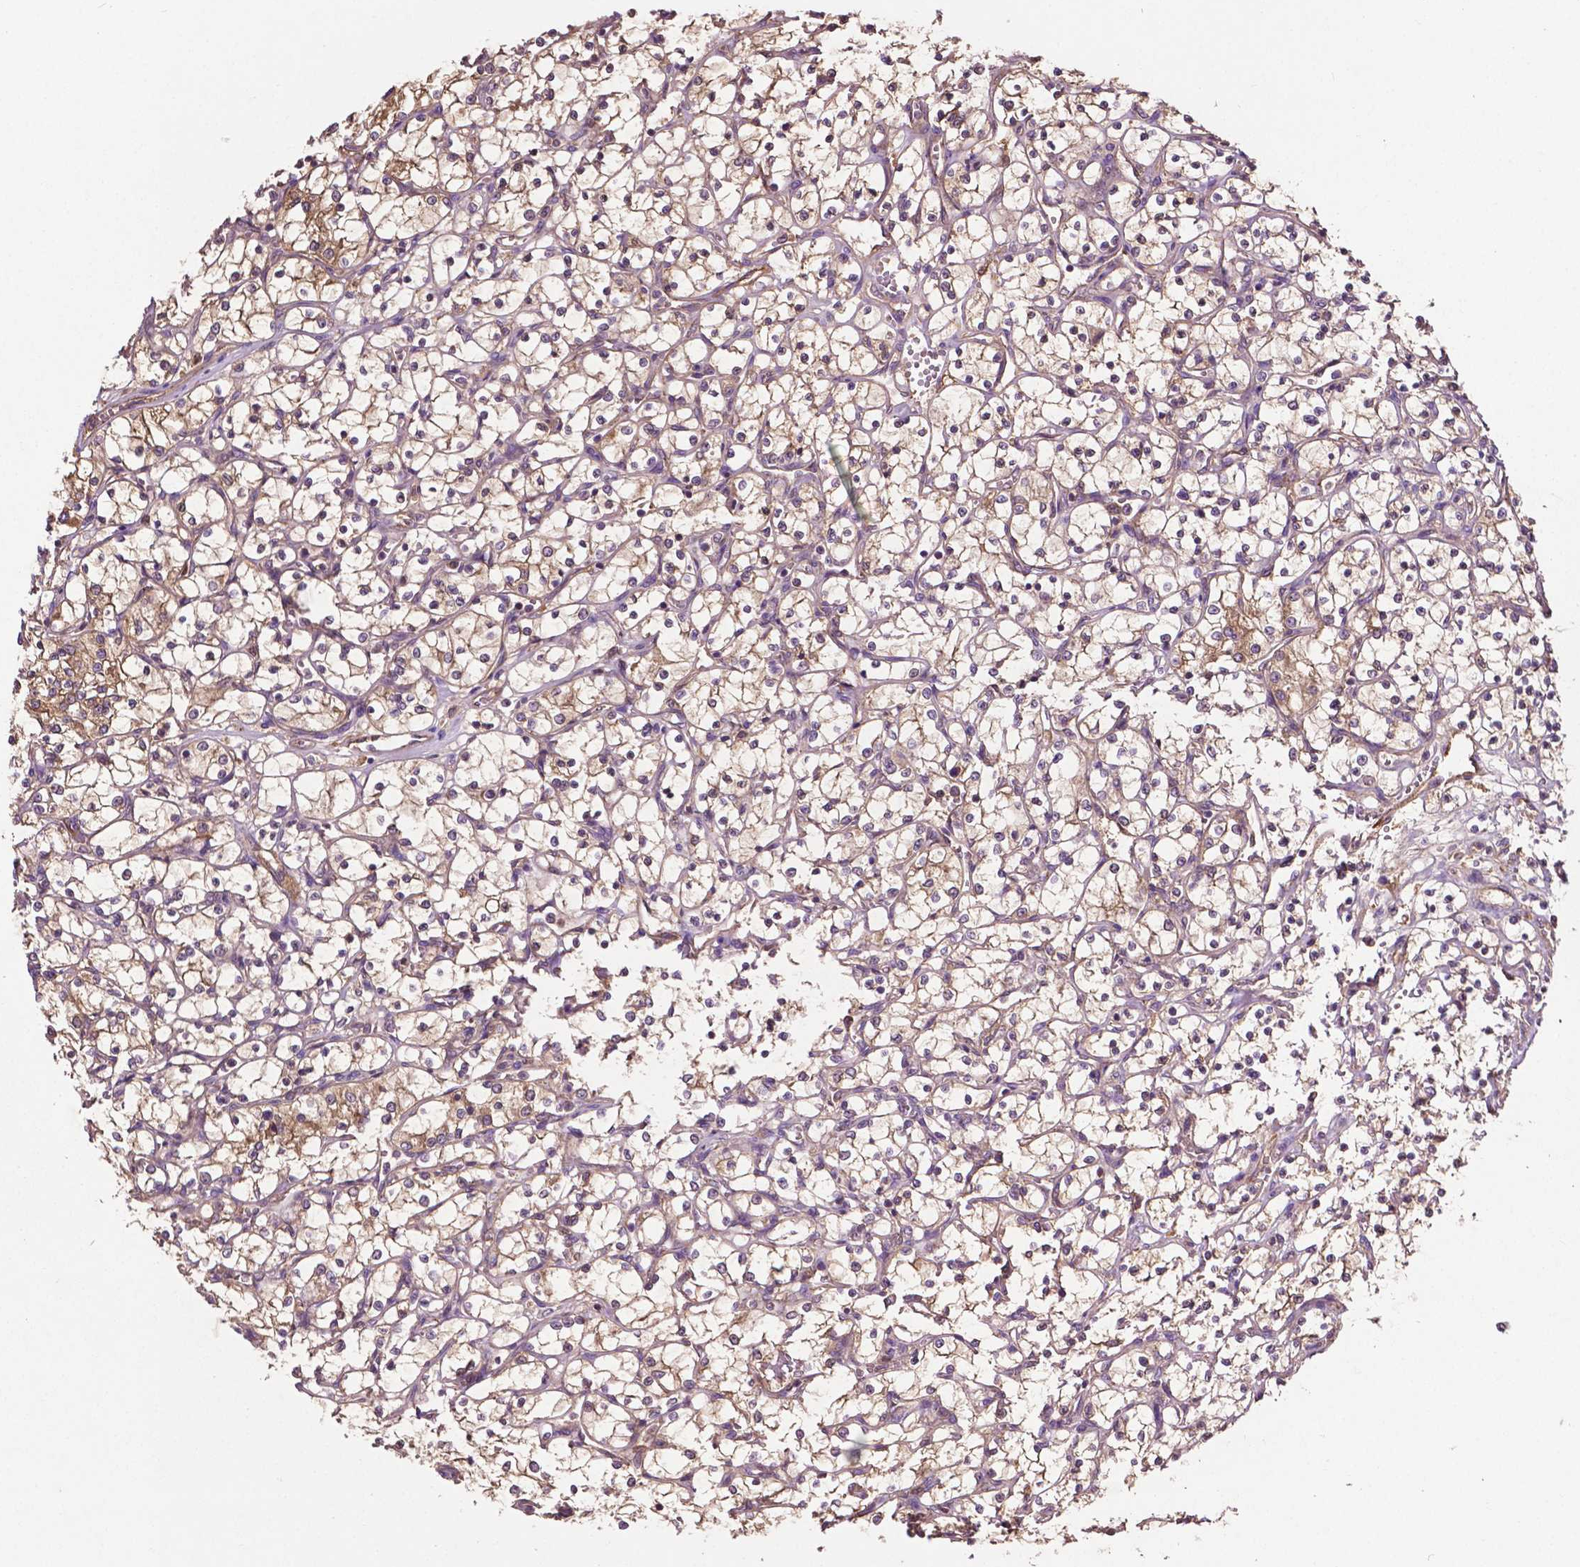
{"staining": {"intensity": "weak", "quantity": ">75%", "location": "cytoplasmic/membranous"}, "tissue": "renal cancer", "cell_type": "Tumor cells", "image_type": "cancer", "snomed": [{"axis": "morphology", "description": "Adenocarcinoma, NOS"}, {"axis": "topography", "description": "Kidney"}], "caption": "Brown immunohistochemical staining in human renal cancer shows weak cytoplasmic/membranous staining in about >75% of tumor cells.", "gene": "GJA9", "patient": {"sex": "female", "age": 69}}